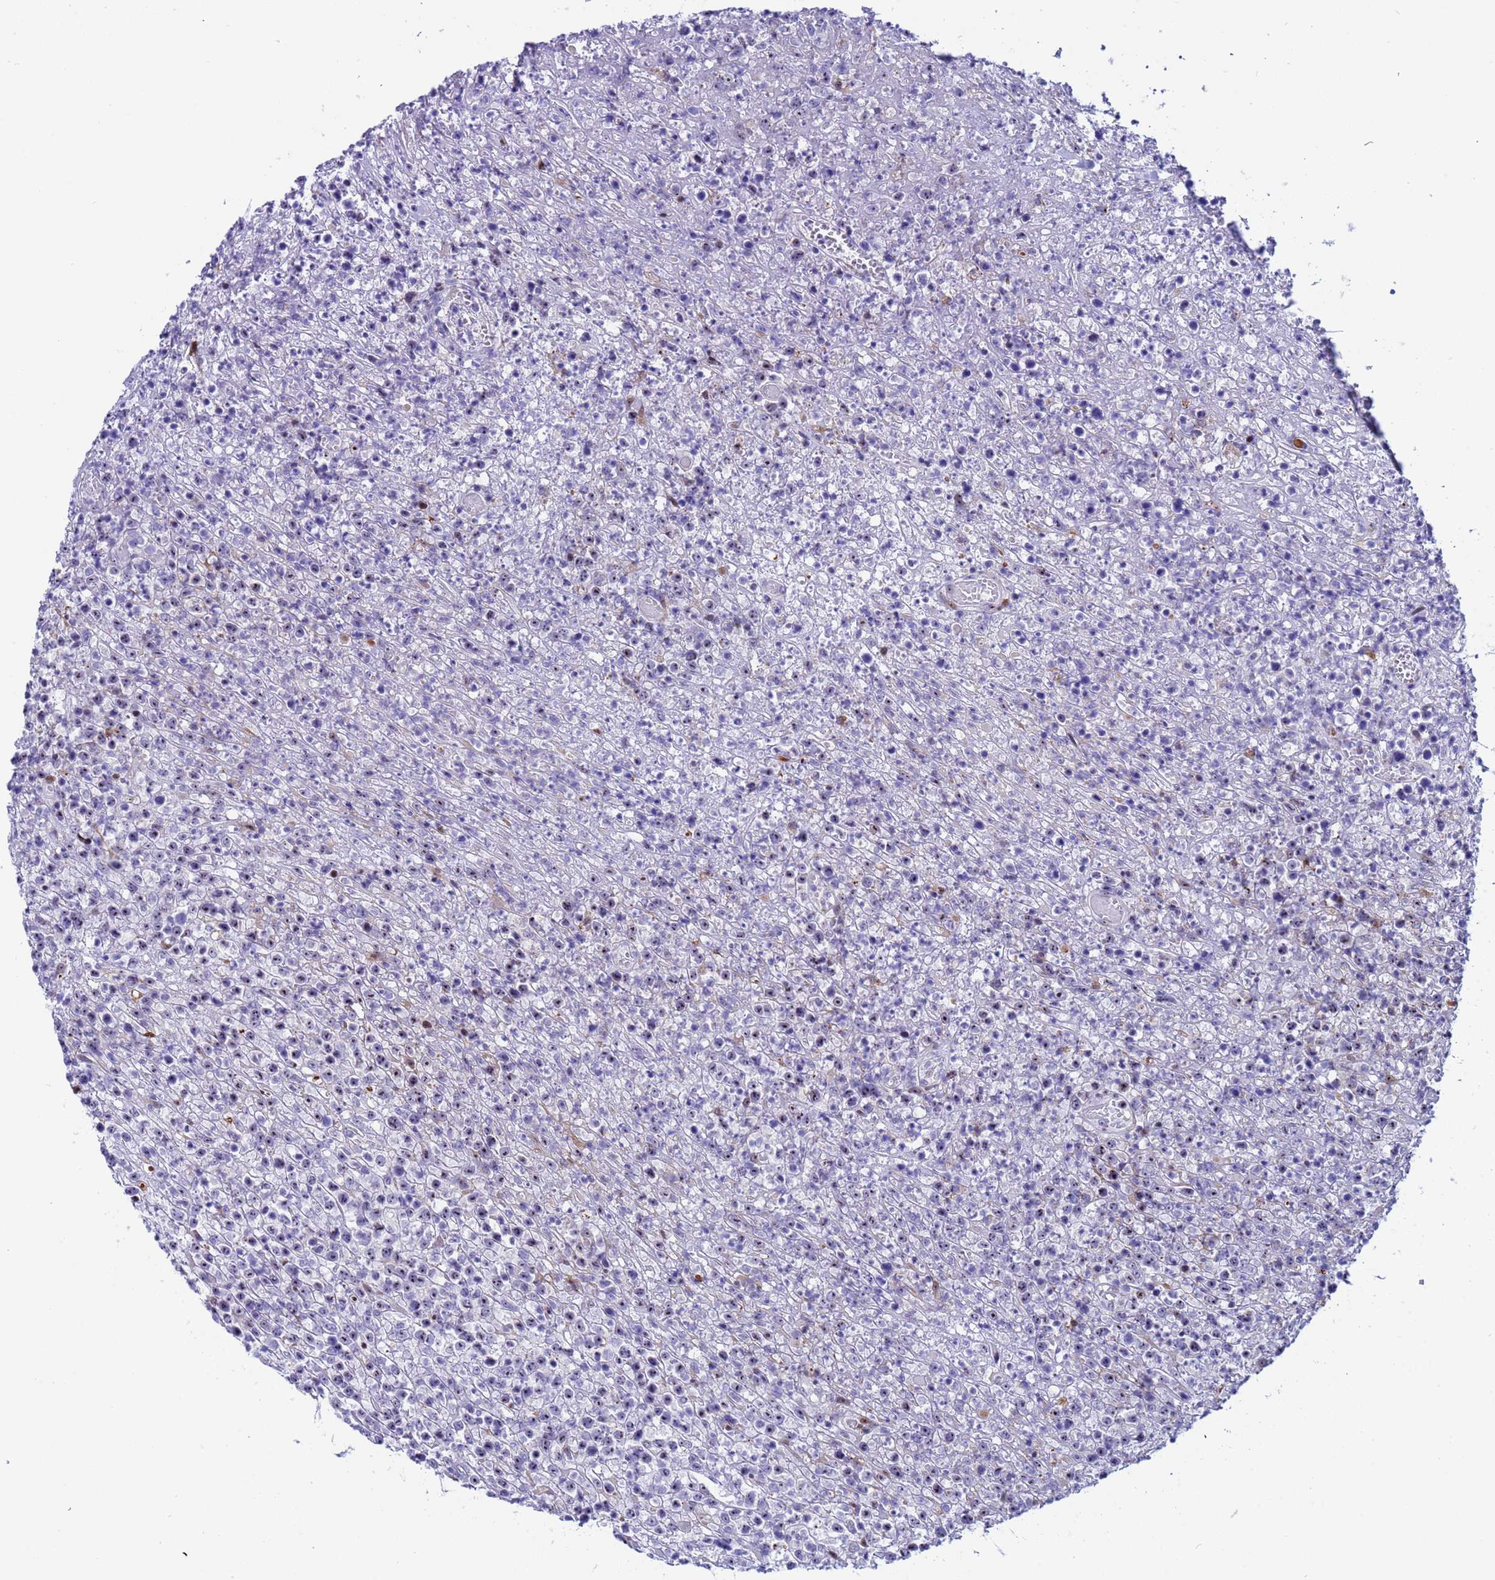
{"staining": {"intensity": "negative", "quantity": "none", "location": "none"}, "tissue": "lymphoma", "cell_type": "Tumor cells", "image_type": "cancer", "snomed": [{"axis": "morphology", "description": "Malignant lymphoma, non-Hodgkin's type, High grade"}, {"axis": "topography", "description": "Colon"}], "caption": "A photomicrograph of malignant lymphoma, non-Hodgkin's type (high-grade) stained for a protein shows no brown staining in tumor cells. (DAB (3,3'-diaminobenzidine) immunohistochemistry (IHC), high magnification).", "gene": "POP5", "patient": {"sex": "female", "age": 53}}